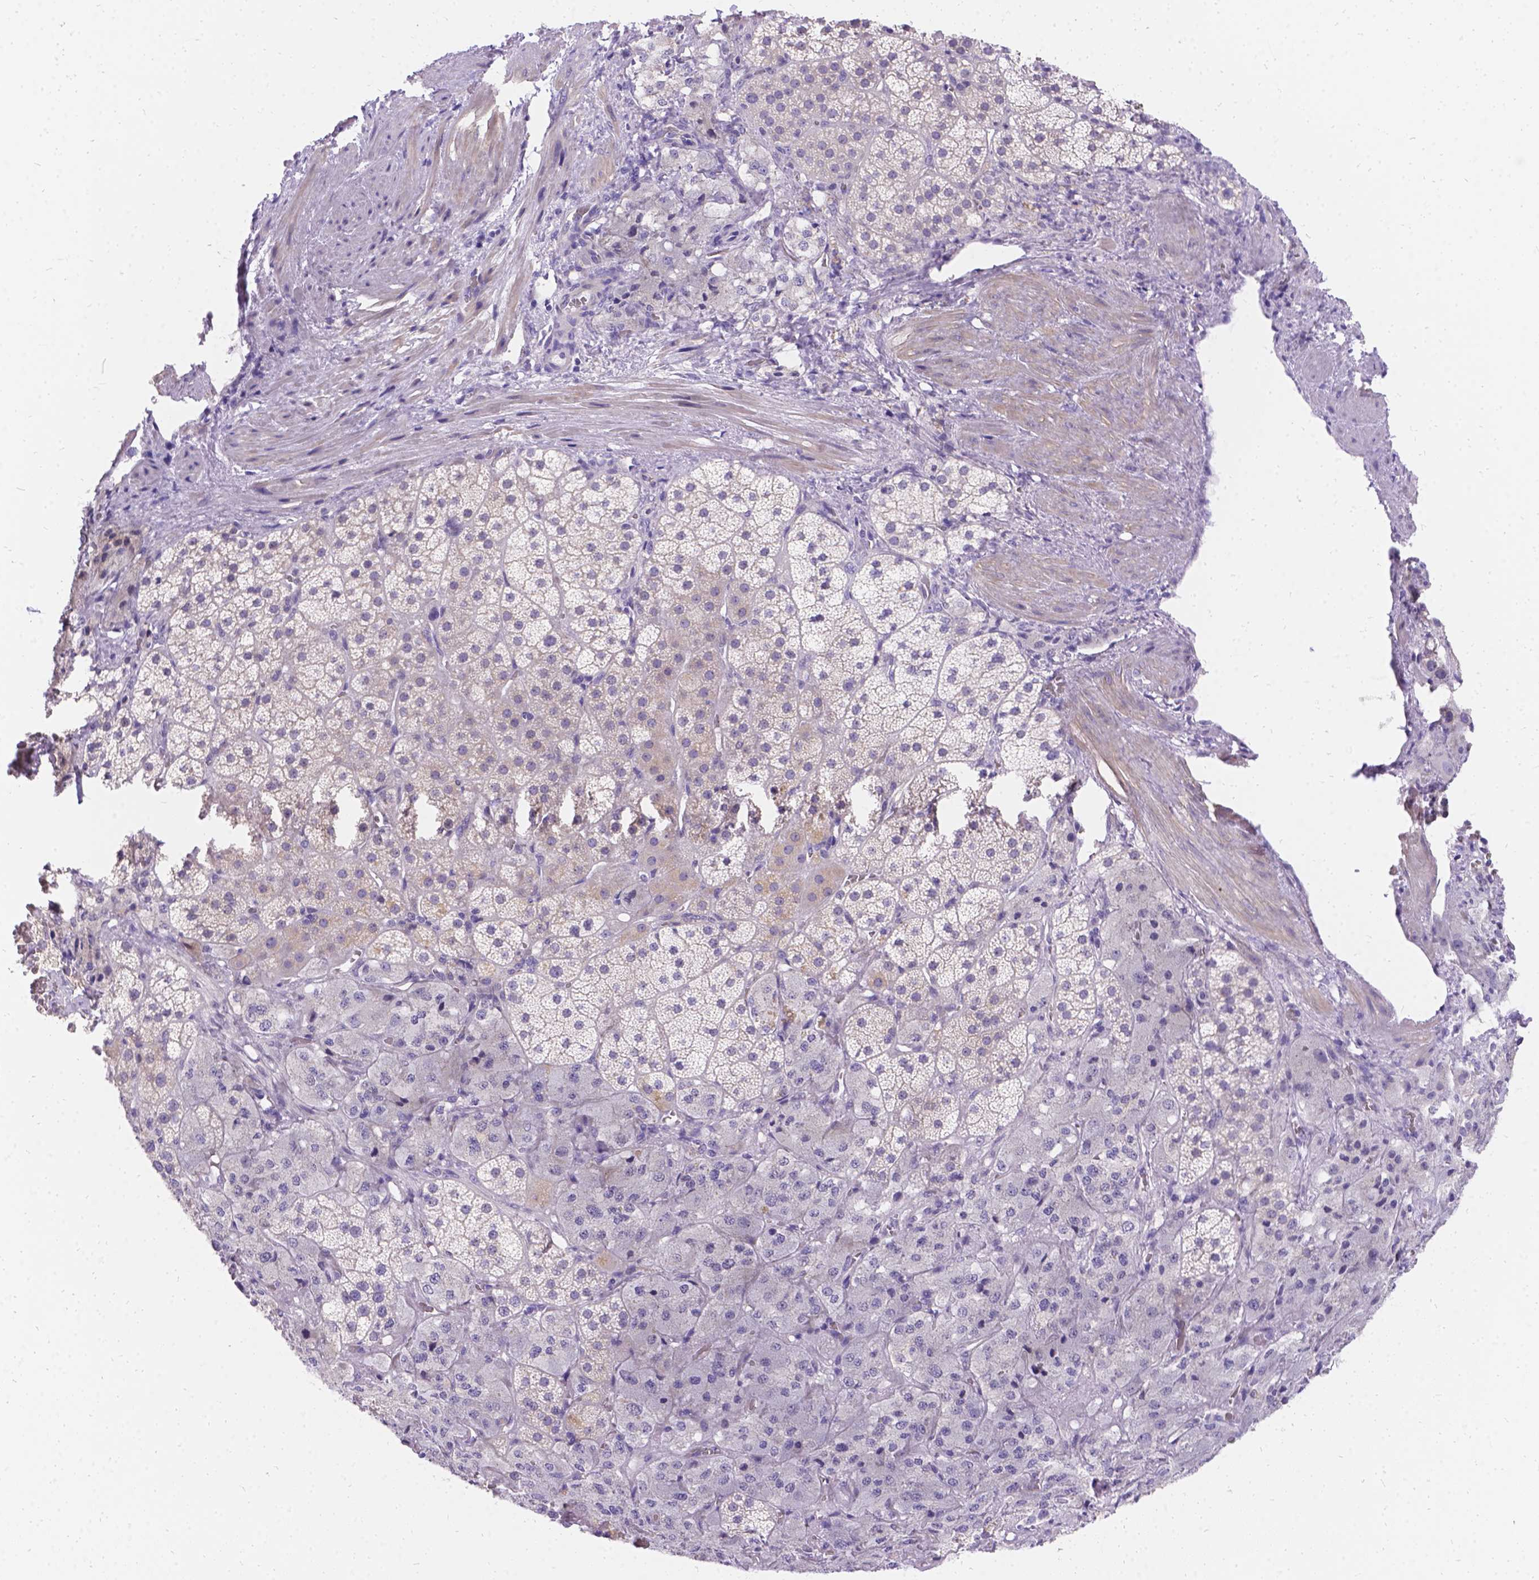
{"staining": {"intensity": "negative", "quantity": "none", "location": "none"}, "tissue": "adrenal gland", "cell_type": "Glandular cells", "image_type": "normal", "snomed": [{"axis": "morphology", "description": "Normal tissue, NOS"}, {"axis": "topography", "description": "Adrenal gland"}], "caption": "The photomicrograph shows no staining of glandular cells in unremarkable adrenal gland.", "gene": "PALS1", "patient": {"sex": "male", "age": 57}}